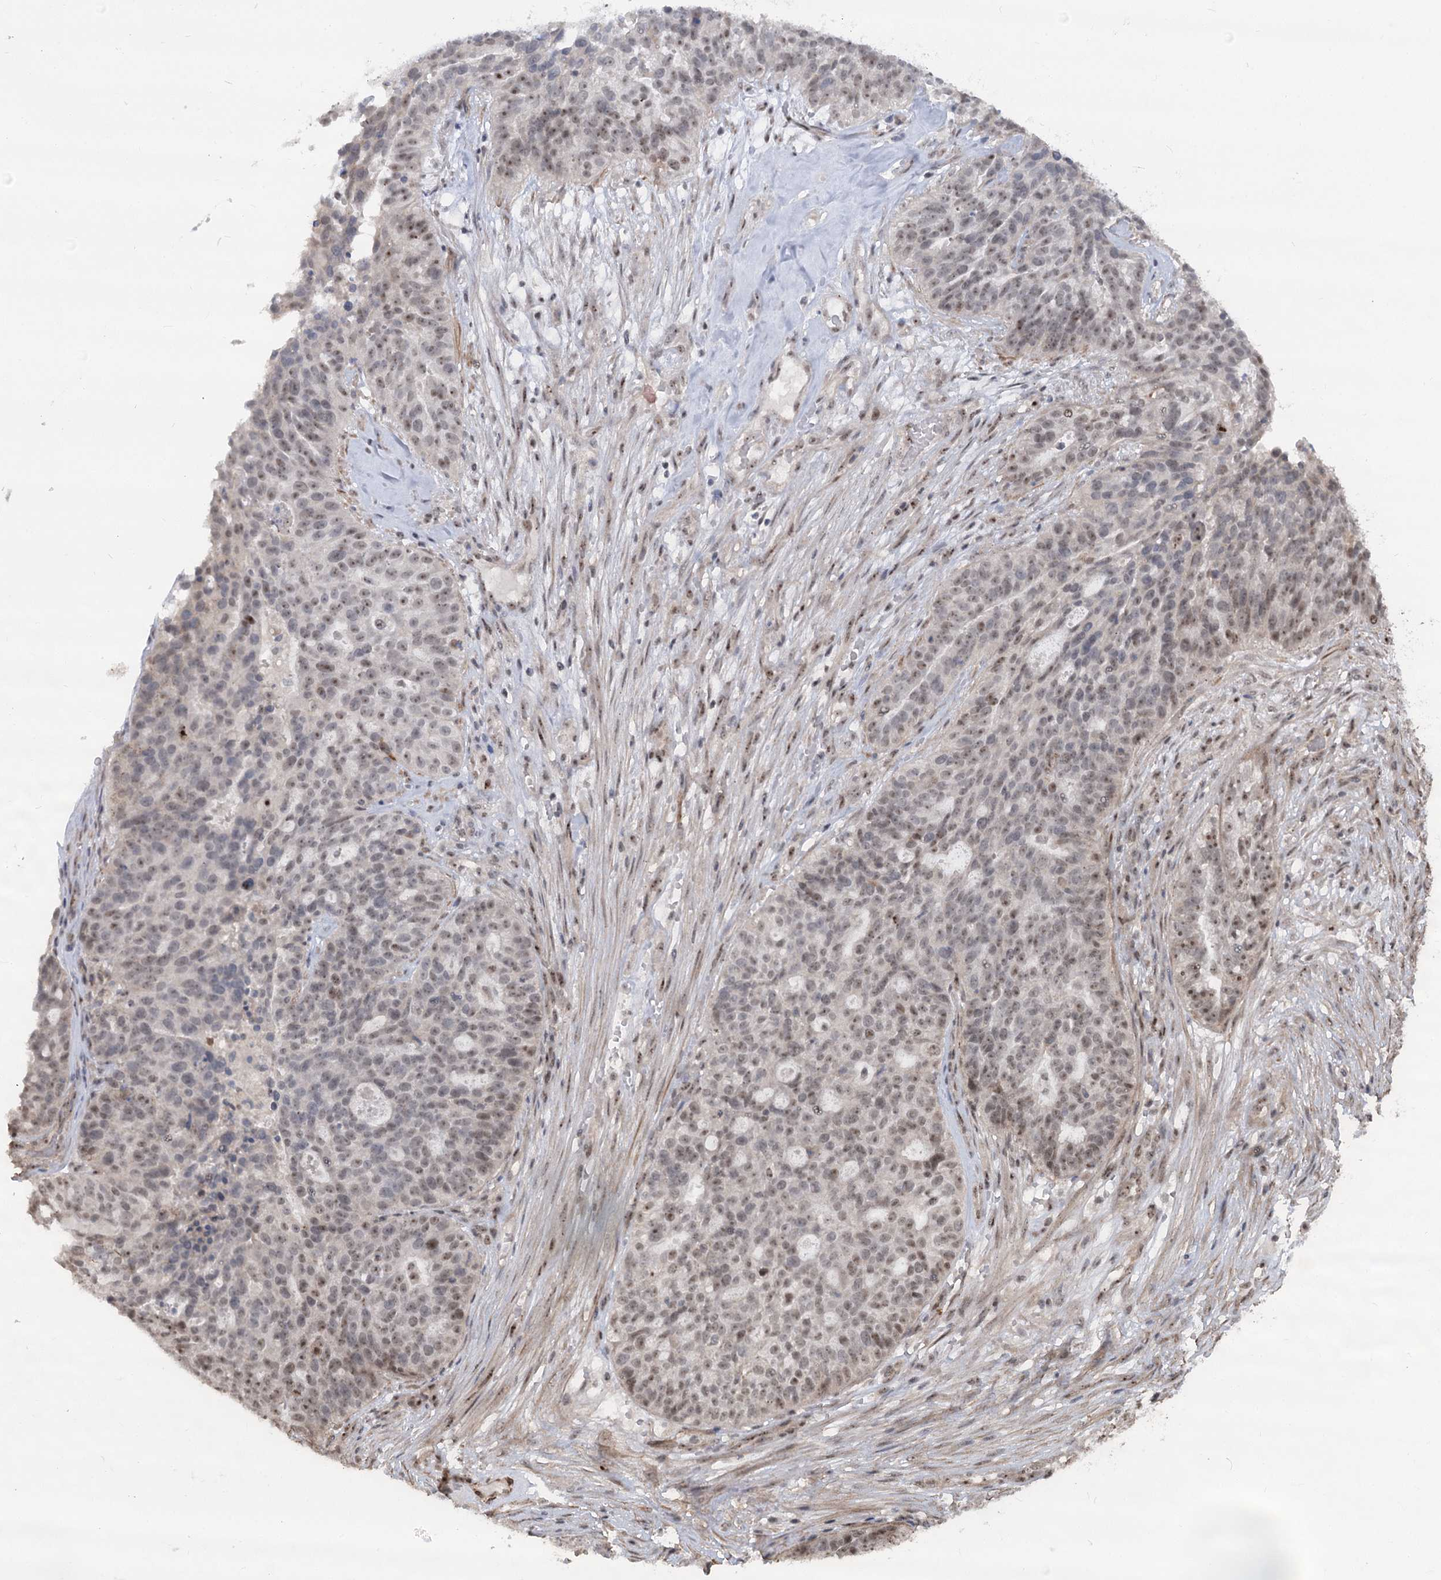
{"staining": {"intensity": "weak", "quantity": "25%-75%", "location": "nuclear"}, "tissue": "ovarian cancer", "cell_type": "Tumor cells", "image_type": "cancer", "snomed": [{"axis": "morphology", "description": "Cystadenocarcinoma, serous, NOS"}, {"axis": "topography", "description": "Ovary"}], "caption": "Ovarian cancer (serous cystadenocarcinoma) stained for a protein (brown) reveals weak nuclear positive staining in approximately 25%-75% of tumor cells.", "gene": "GNL3L", "patient": {"sex": "female", "age": 59}}